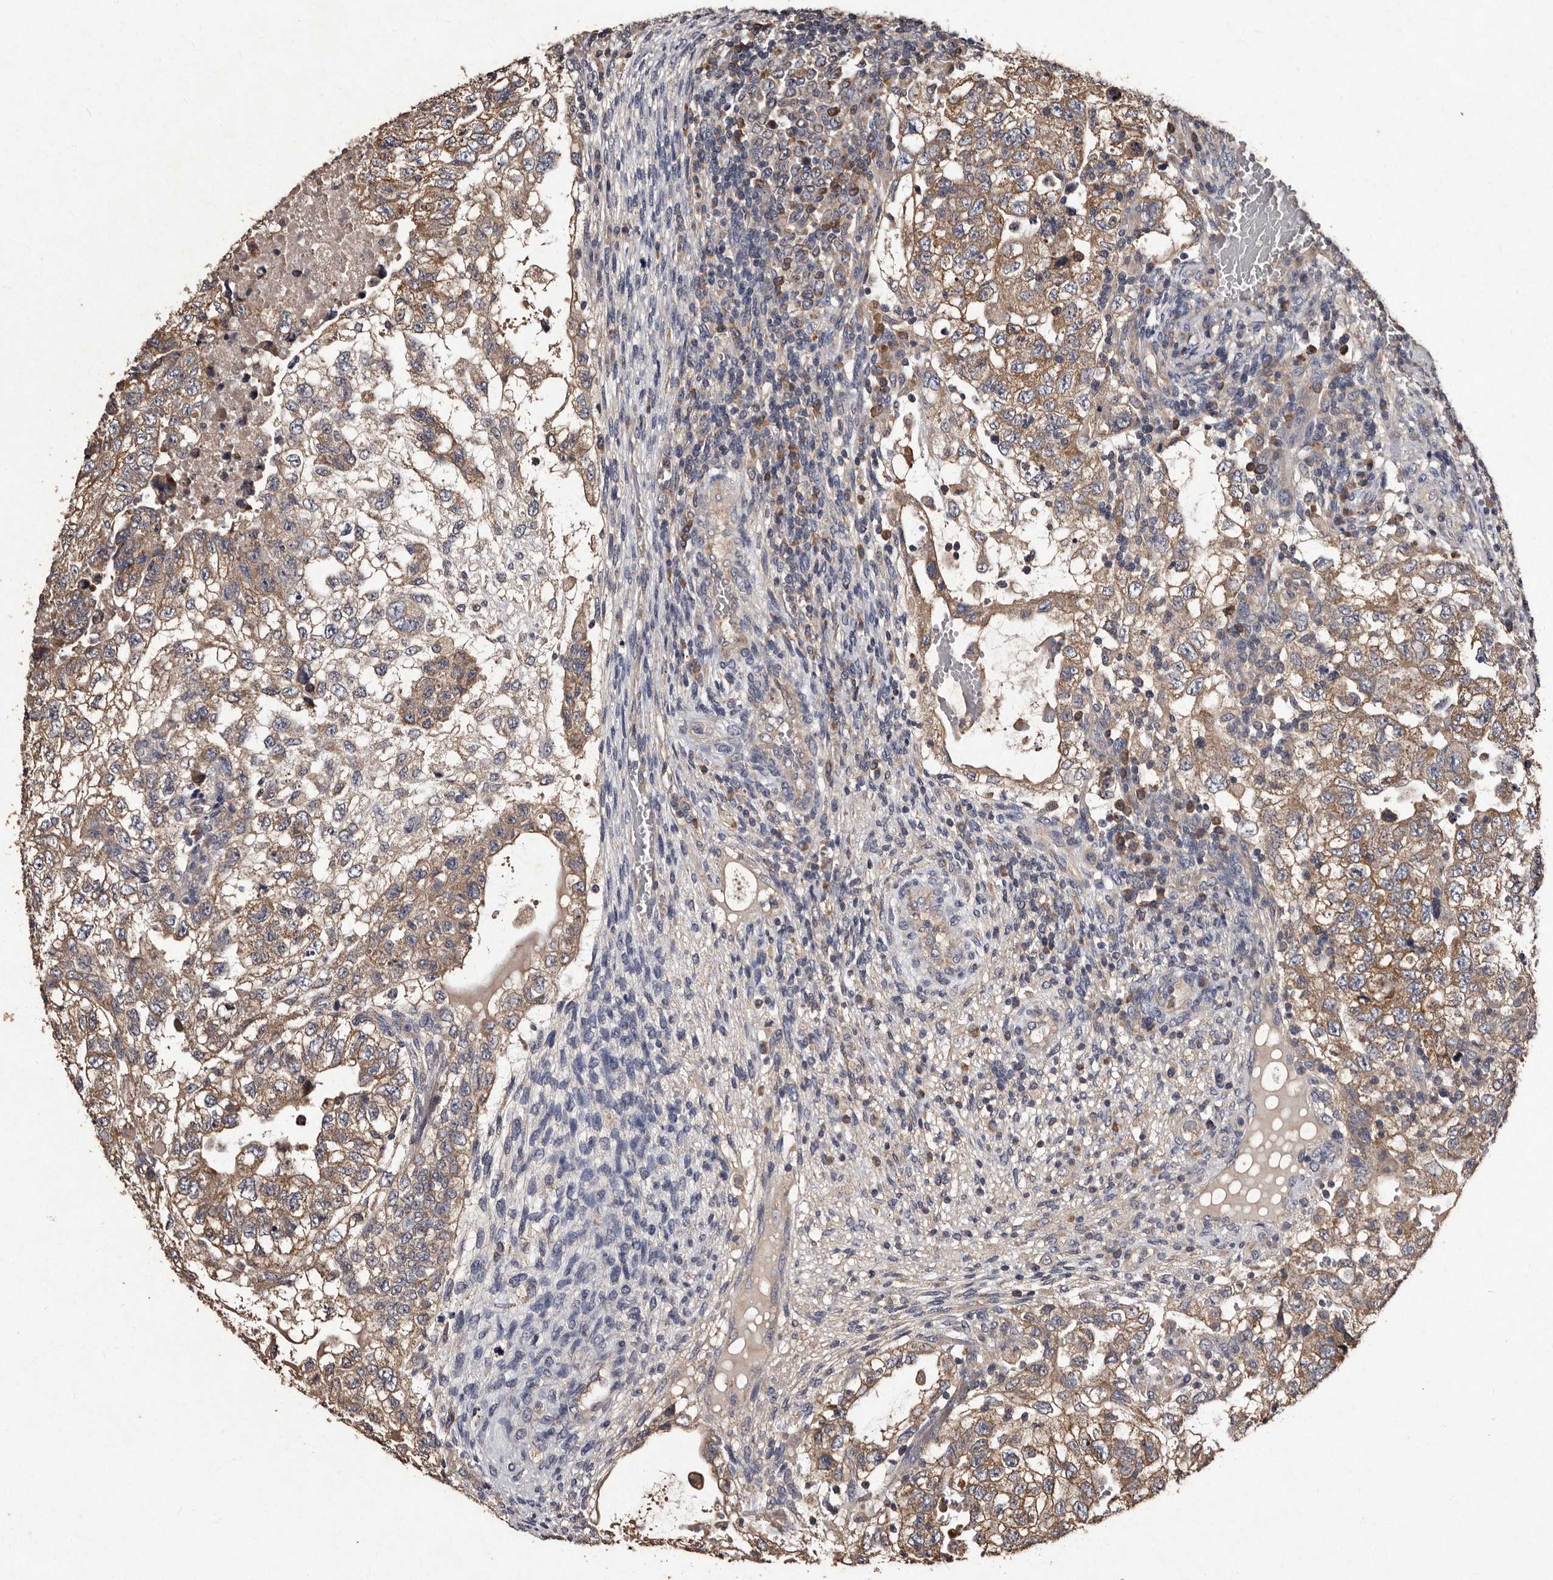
{"staining": {"intensity": "moderate", "quantity": ">75%", "location": "cytoplasmic/membranous"}, "tissue": "testis cancer", "cell_type": "Tumor cells", "image_type": "cancer", "snomed": [{"axis": "morphology", "description": "Carcinoma, Embryonal, NOS"}, {"axis": "topography", "description": "Testis"}], "caption": "Protein expression analysis of human testis cancer reveals moderate cytoplasmic/membranous positivity in about >75% of tumor cells.", "gene": "TFB1M", "patient": {"sex": "male", "age": 36}}